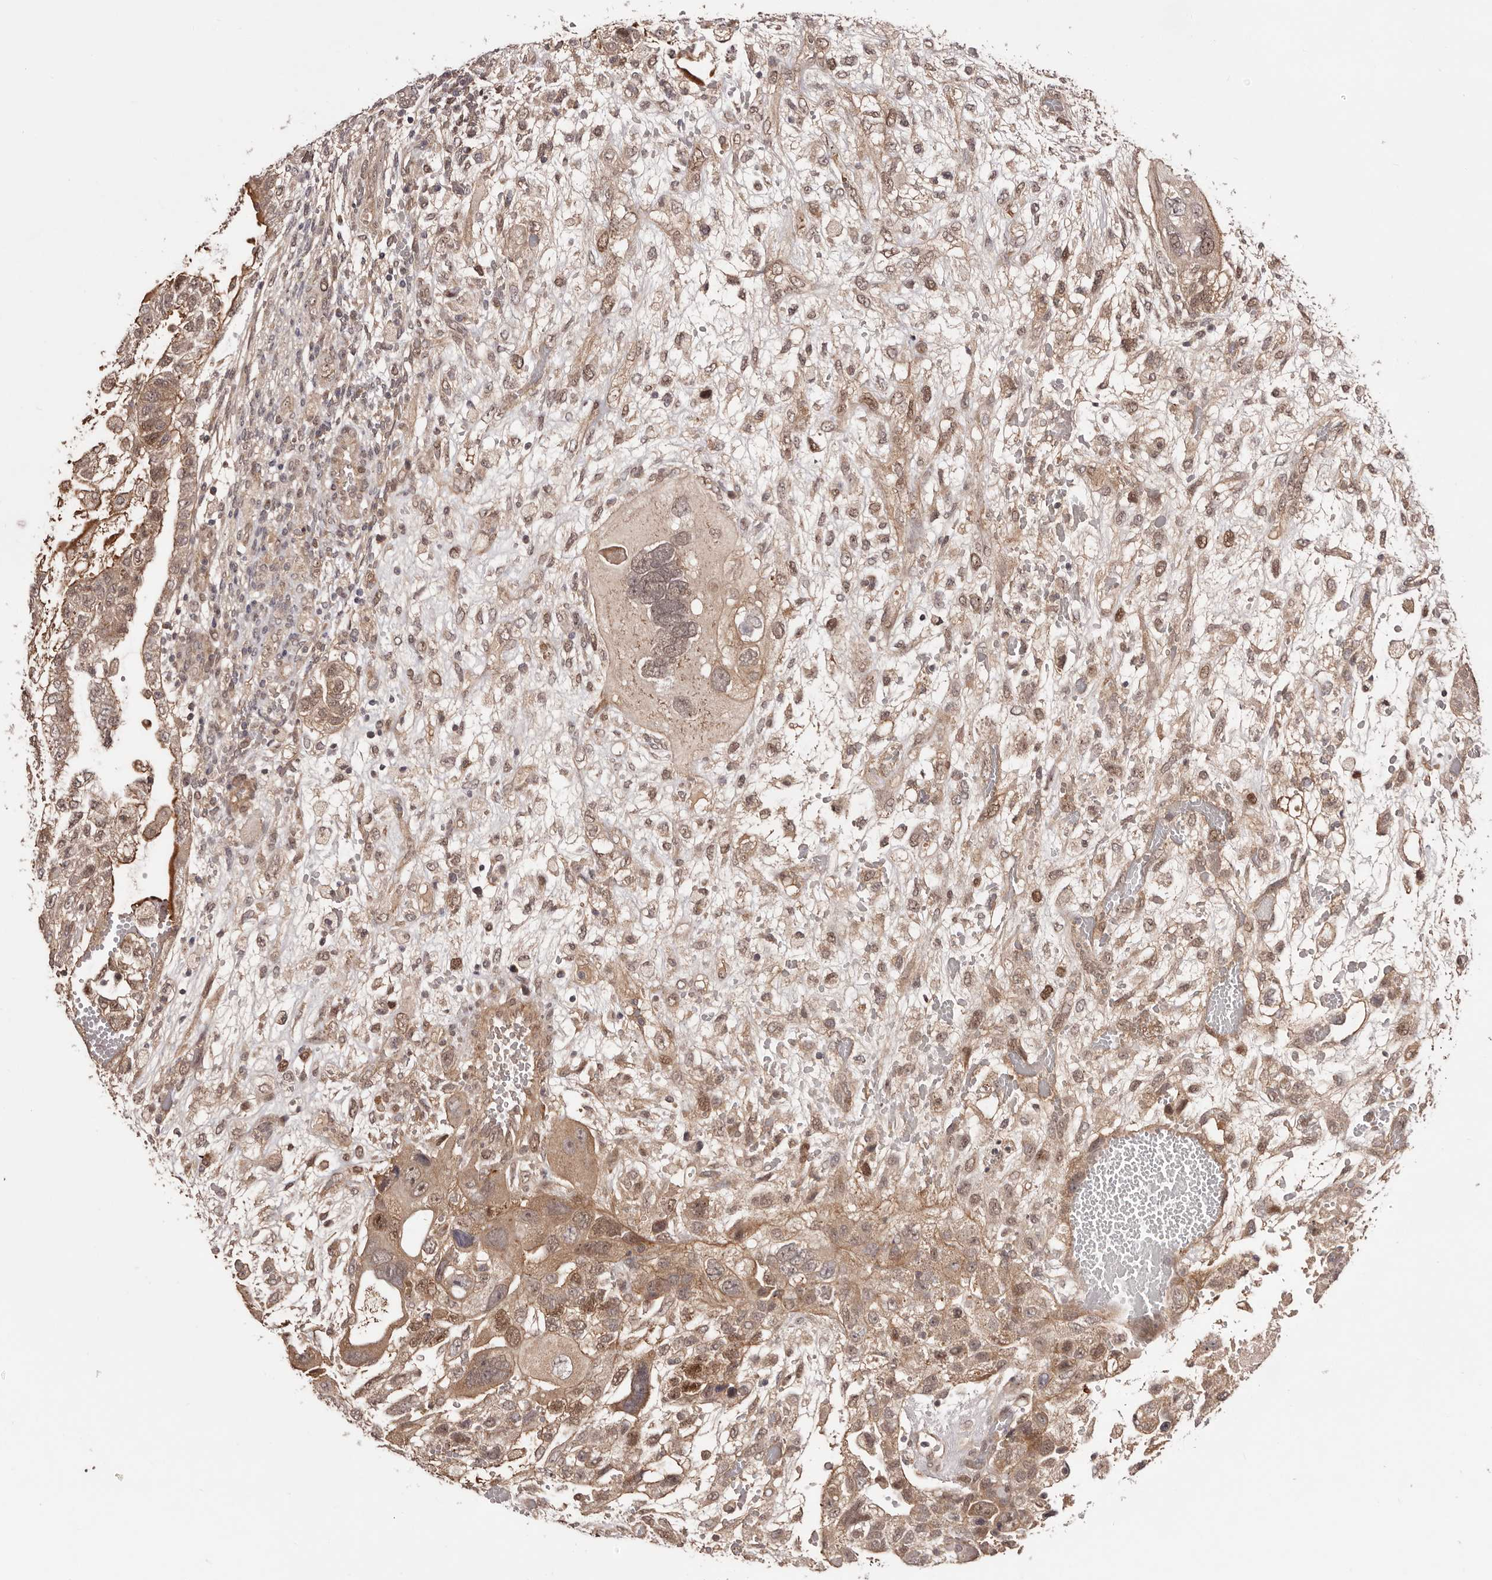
{"staining": {"intensity": "moderate", "quantity": ">75%", "location": "cytoplasmic/membranous,nuclear"}, "tissue": "testis cancer", "cell_type": "Tumor cells", "image_type": "cancer", "snomed": [{"axis": "morphology", "description": "Carcinoma, Embryonal, NOS"}, {"axis": "topography", "description": "Testis"}], "caption": "IHC histopathology image of testis embryonal carcinoma stained for a protein (brown), which demonstrates medium levels of moderate cytoplasmic/membranous and nuclear staining in about >75% of tumor cells.", "gene": "EGR3", "patient": {"sex": "male", "age": 36}}